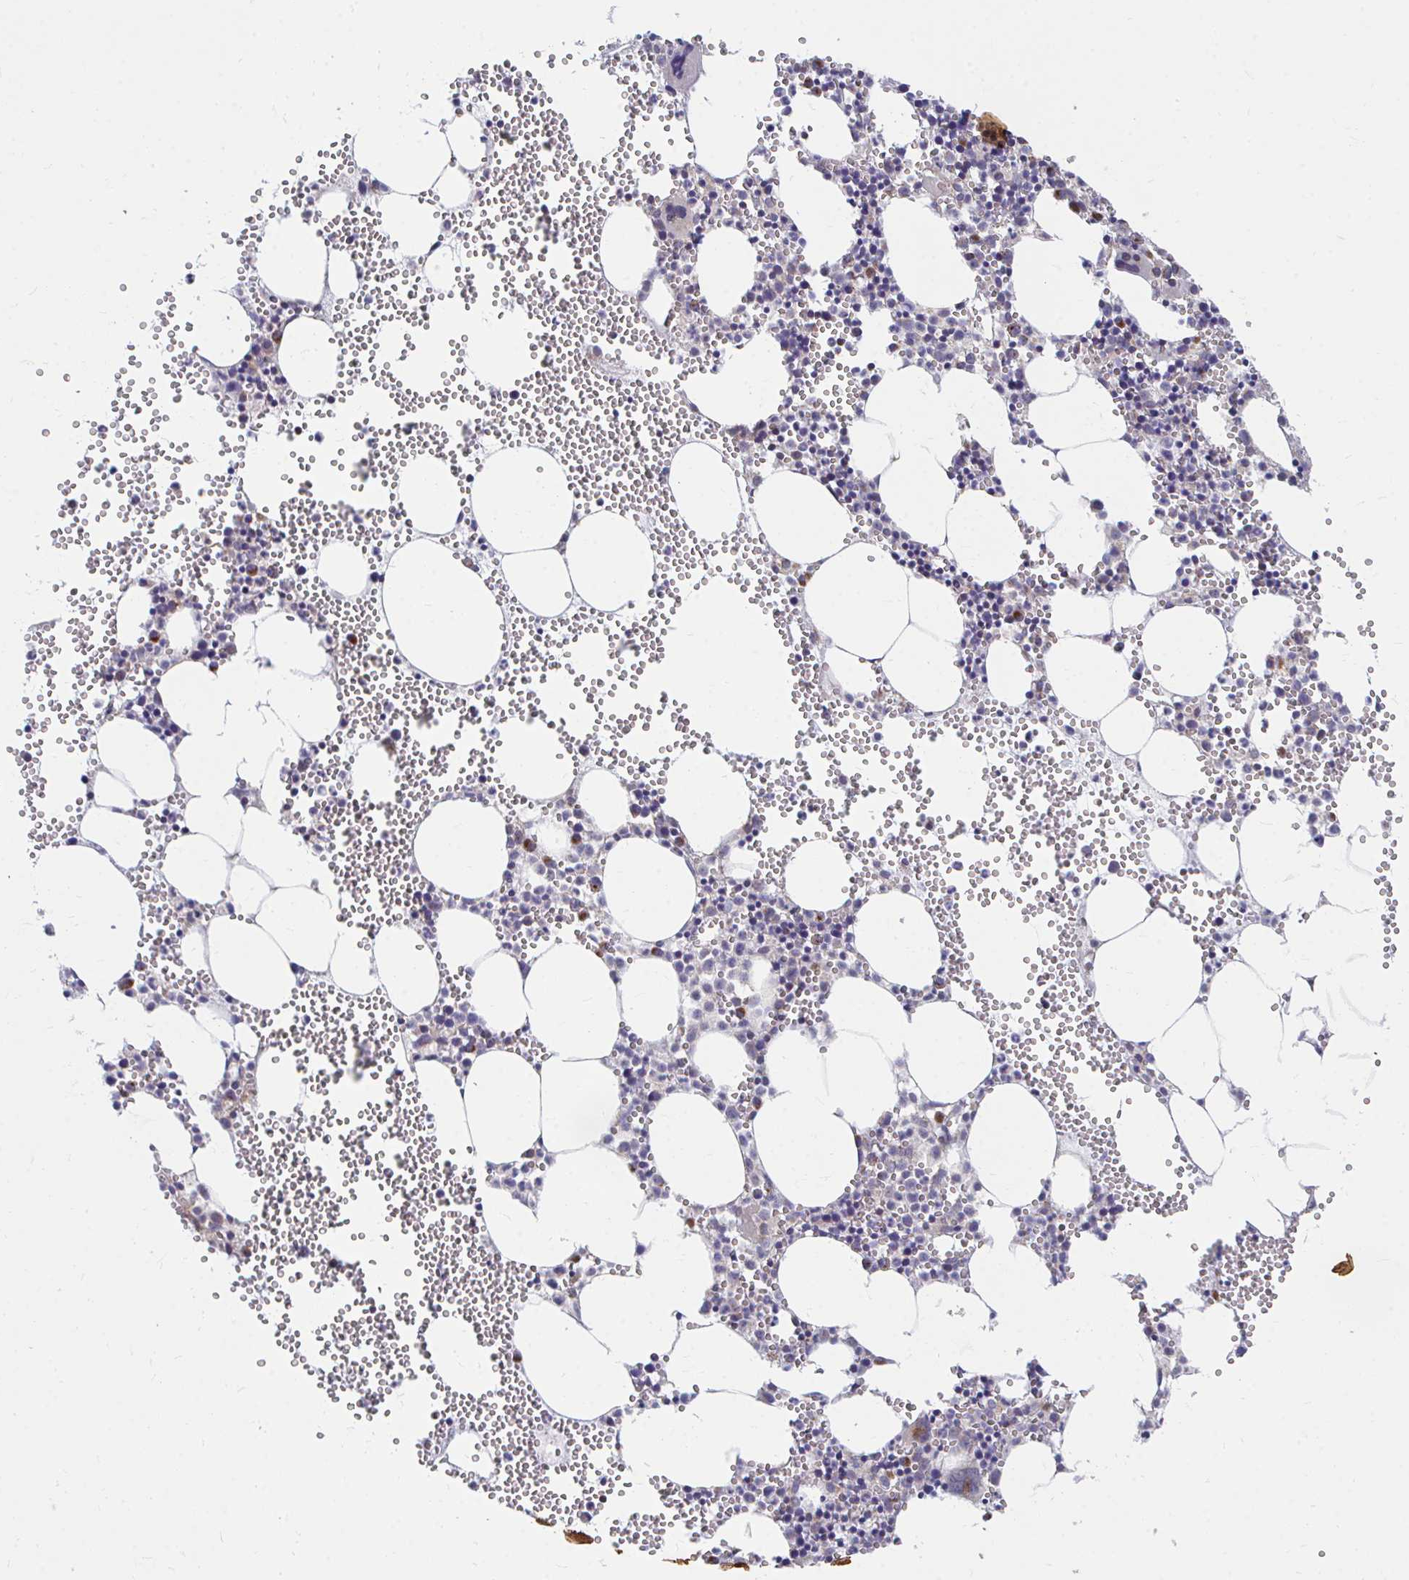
{"staining": {"intensity": "weak", "quantity": "<25%", "location": "cytoplasmic/membranous"}, "tissue": "bone marrow", "cell_type": "Hematopoietic cells", "image_type": "normal", "snomed": [{"axis": "morphology", "description": "Normal tissue, NOS"}, {"axis": "topography", "description": "Bone marrow"}], "caption": "A high-resolution photomicrograph shows IHC staining of benign bone marrow, which demonstrates no significant staining in hematopoietic cells.", "gene": "PEX3", "patient": {"sex": "female", "age": 80}}